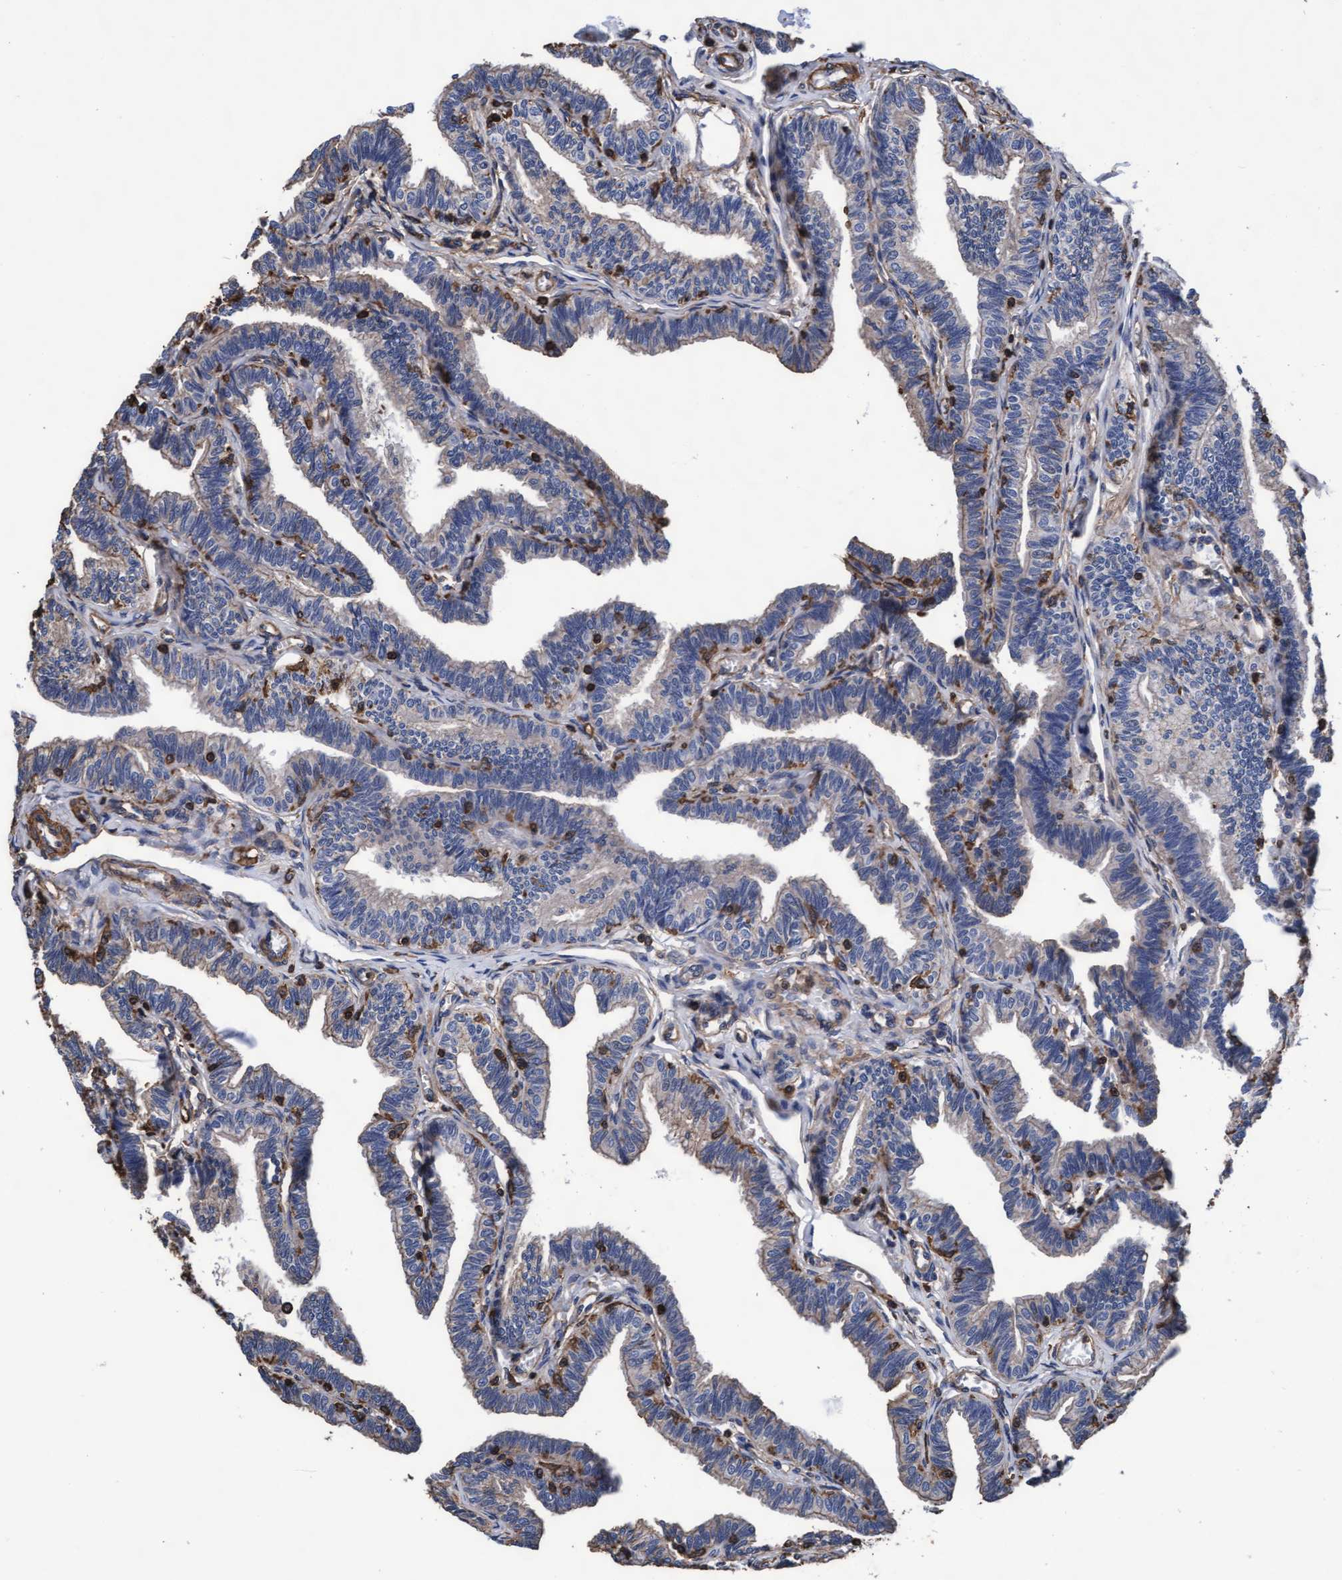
{"staining": {"intensity": "weak", "quantity": "<25%", "location": "cytoplasmic/membranous"}, "tissue": "fallopian tube", "cell_type": "Glandular cells", "image_type": "normal", "snomed": [{"axis": "morphology", "description": "Normal tissue, NOS"}, {"axis": "topography", "description": "Fallopian tube"}, {"axis": "topography", "description": "Ovary"}], "caption": "Fallopian tube stained for a protein using immunohistochemistry (IHC) displays no positivity glandular cells.", "gene": "GRHPR", "patient": {"sex": "female", "age": 23}}